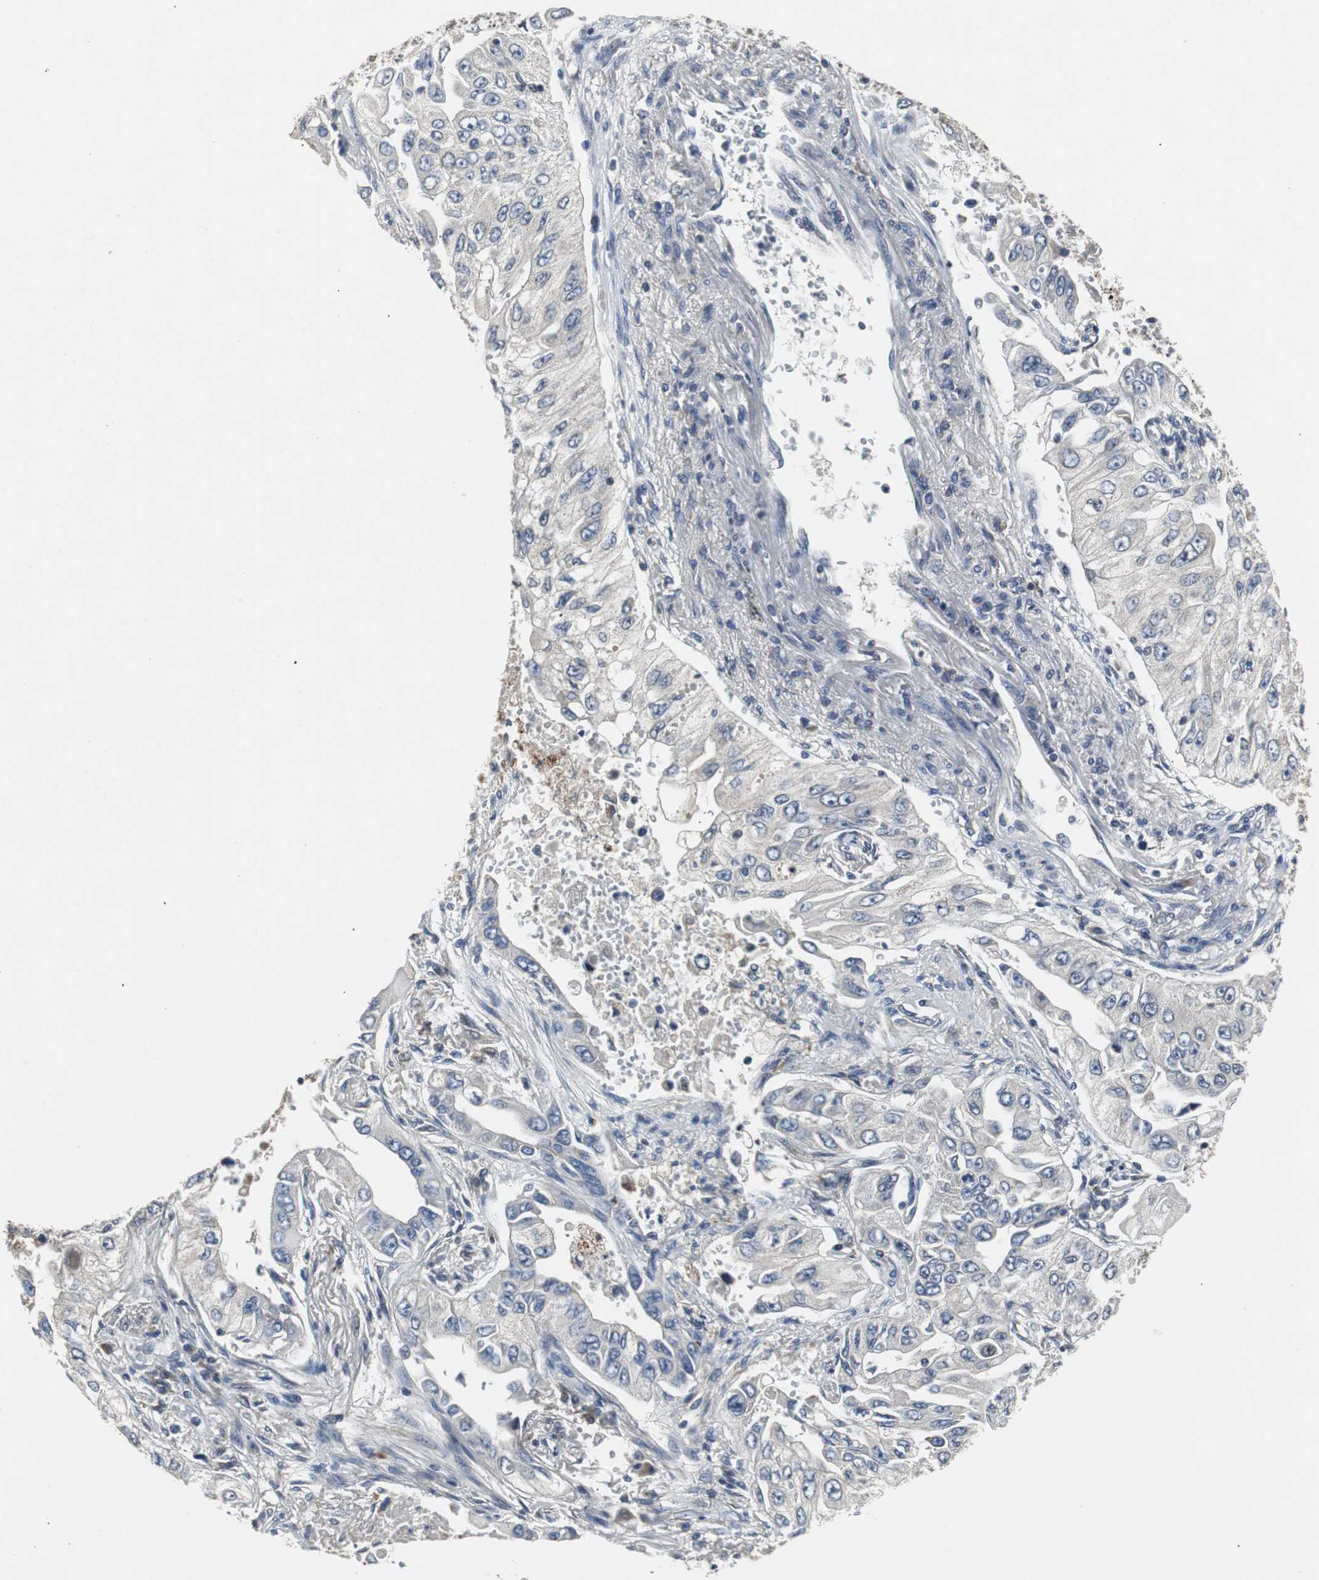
{"staining": {"intensity": "negative", "quantity": "none", "location": "none"}, "tissue": "lung cancer", "cell_type": "Tumor cells", "image_type": "cancer", "snomed": [{"axis": "morphology", "description": "Adenocarcinoma, NOS"}, {"axis": "topography", "description": "Lung"}], "caption": "DAB immunohistochemical staining of lung adenocarcinoma displays no significant staining in tumor cells.", "gene": "PCYT1B", "patient": {"sex": "male", "age": 84}}